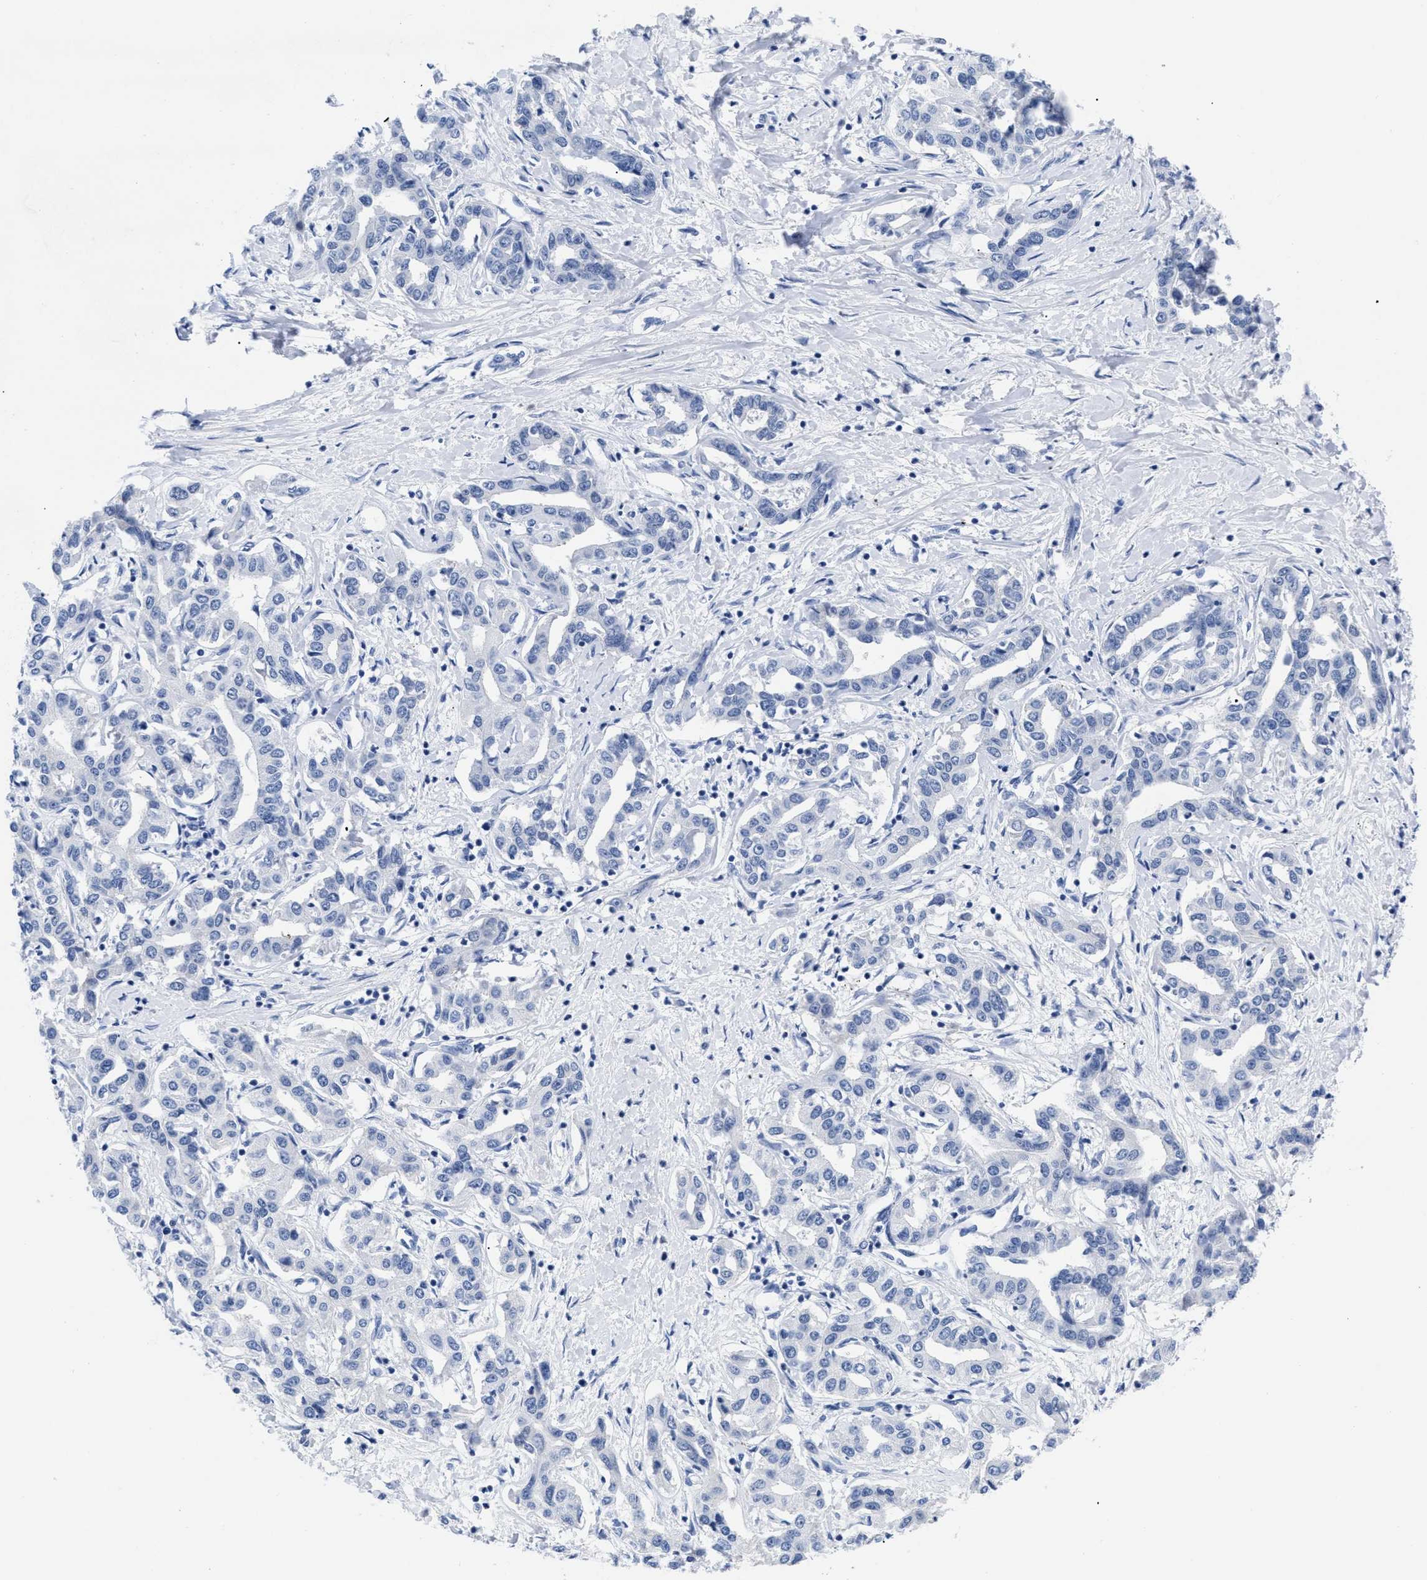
{"staining": {"intensity": "negative", "quantity": "none", "location": "none"}, "tissue": "liver cancer", "cell_type": "Tumor cells", "image_type": "cancer", "snomed": [{"axis": "morphology", "description": "Cholangiocarcinoma"}, {"axis": "topography", "description": "Liver"}], "caption": "IHC histopathology image of cholangiocarcinoma (liver) stained for a protein (brown), which demonstrates no staining in tumor cells.", "gene": "TREML1", "patient": {"sex": "male", "age": 59}}